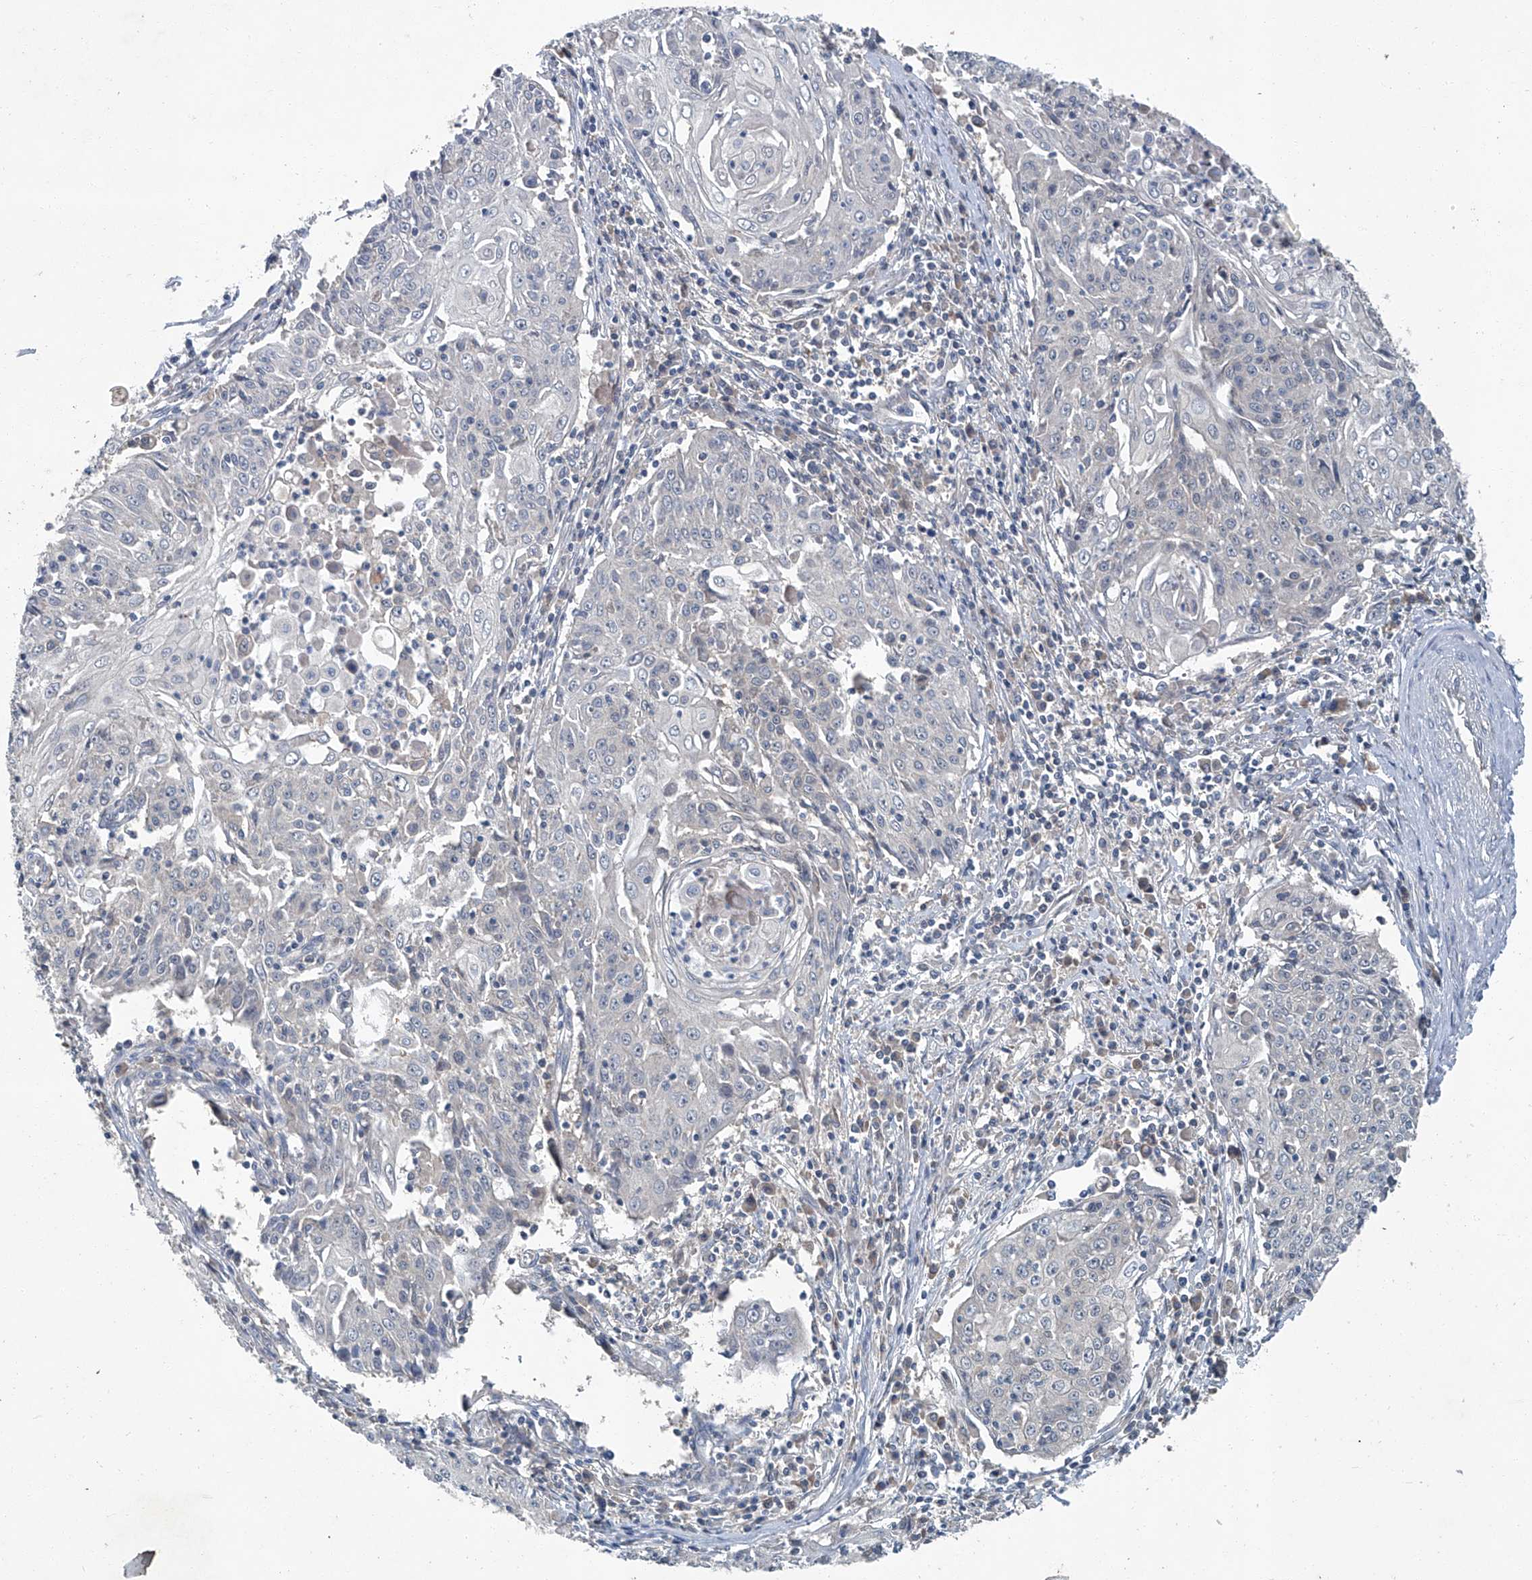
{"staining": {"intensity": "negative", "quantity": "none", "location": "none"}, "tissue": "cervical cancer", "cell_type": "Tumor cells", "image_type": "cancer", "snomed": [{"axis": "morphology", "description": "Squamous cell carcinoma, NOS"}, {"axis": "topography", "description": "Cervix"}], "caption": "Tumor cells are negative for brown protein staining in cervical cancer (squamous cell carcinoma).", "gene": "ANKRD34A", "patient": {"sex": "female", "age": 48}}